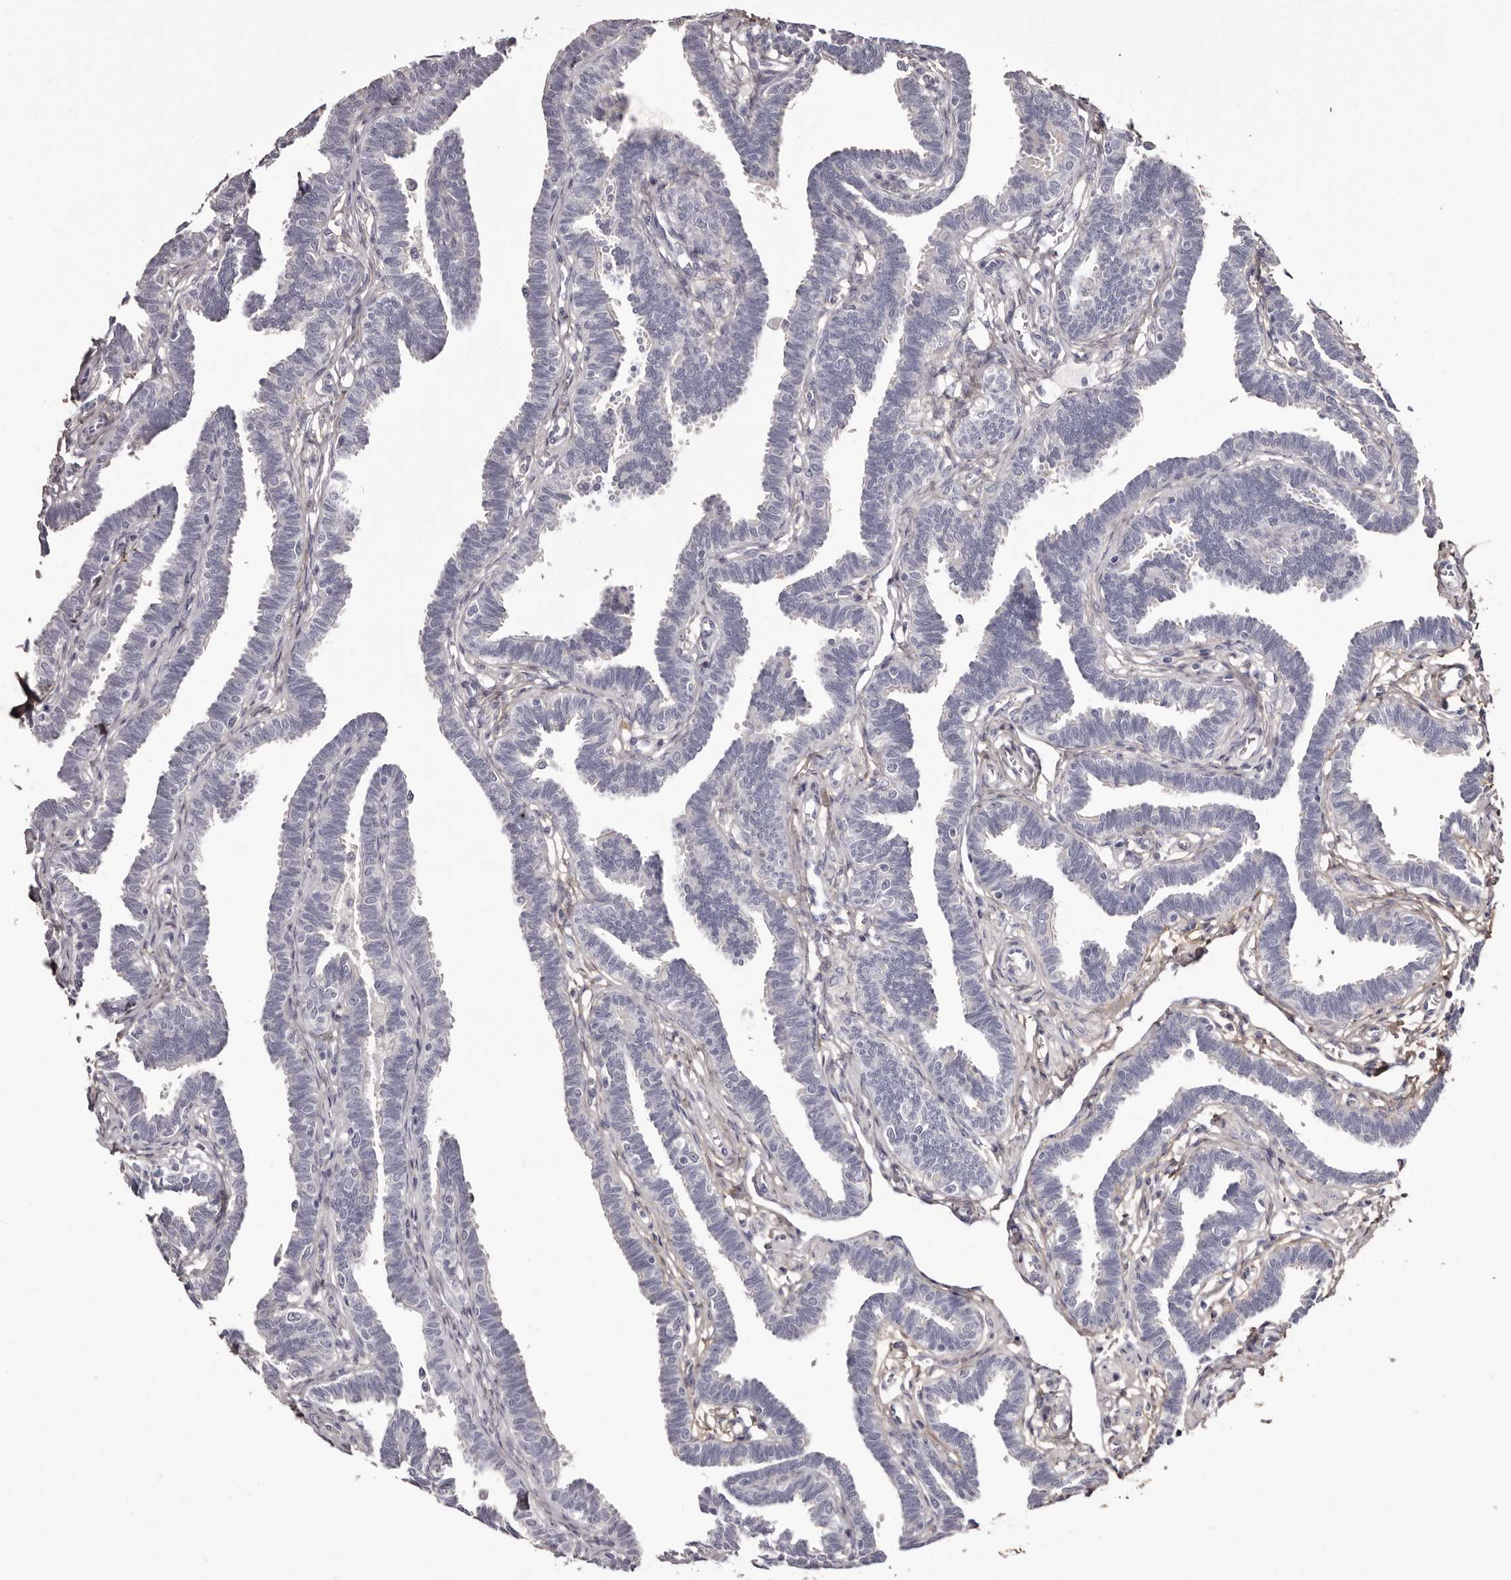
{"staining": {"intensity": "negative", "quantity": "none", "location": "none"}, "tissue": "fallopian tube", "cell_type": "Glandular cells", "image_type": "normal", "snomed": [{"axis": "morphology", "description": "Normal tissue, NOS"}, {"axis": "topography", "description": "Fallopian tube"}, {"axis": "topography", "description": "Ovary"}], "caption": "A high-resolution micrograph shows immunohistochemistry (IHC) staining of normal fallopian tube, which exhibits no significant staining in glandular cells. (Stains: DAB immunohistochemistry with hematoxylin counter stain, Microscopy: brightfield microscopy at high magnification).", "gene": "COL6A1", "patient": {"sex": "female", "age": 23}}